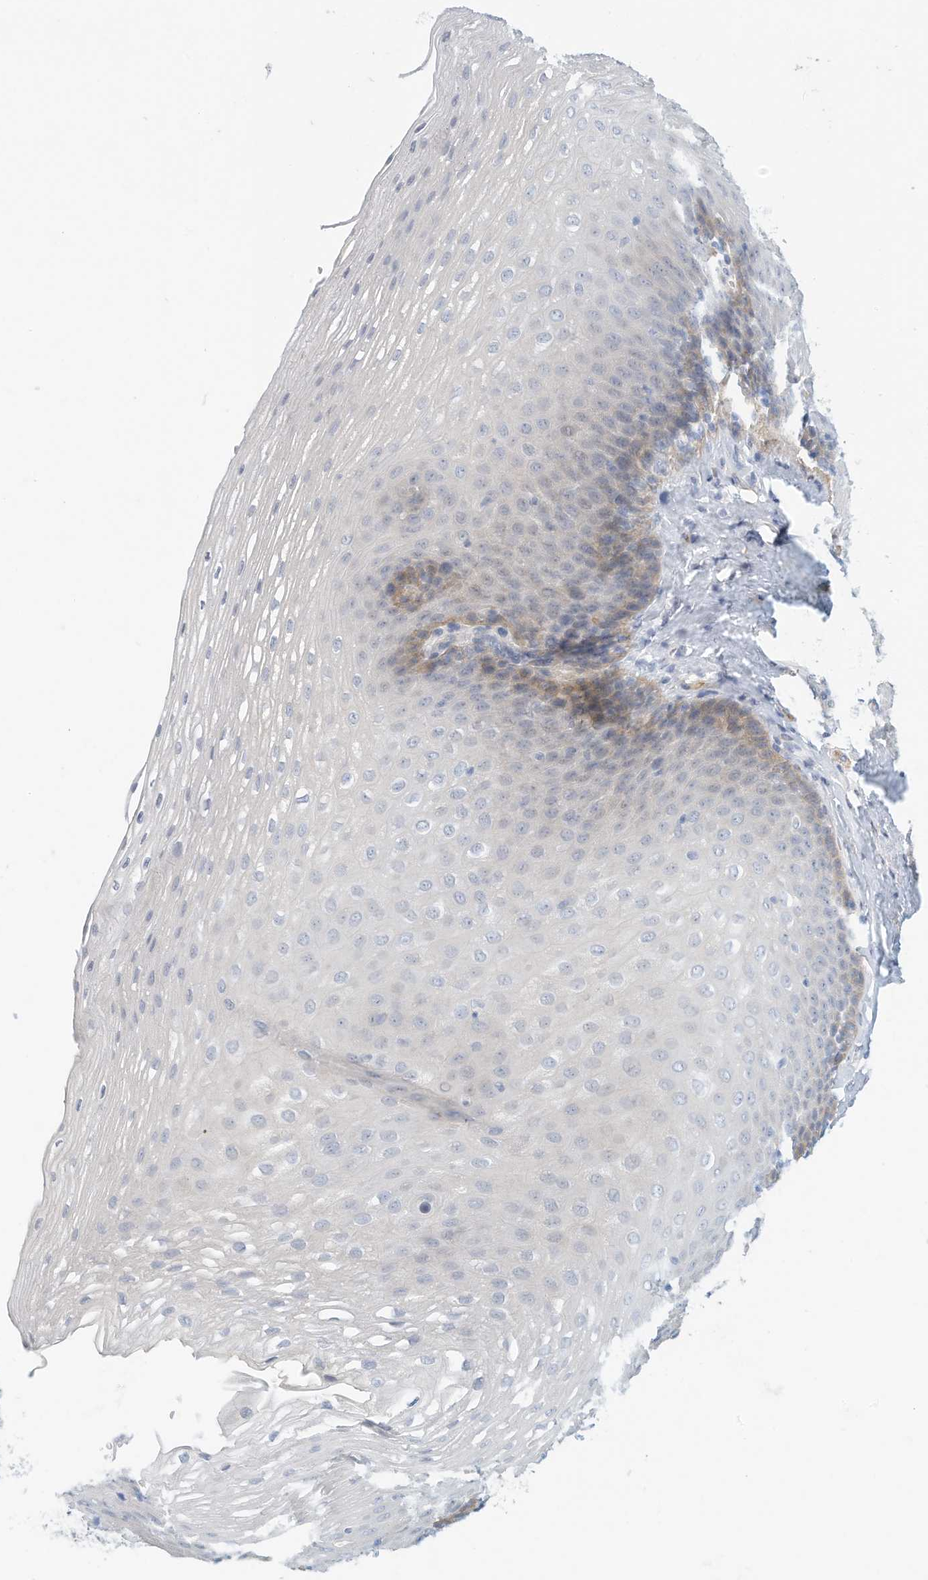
{"staining": {"intensity": "weak", "quantity": "<25%", "location": "cytoplasmic/membranous"}, "tissue": "esophagus", "cell_type": "Squamous epithelial cells", "image_type": "normal", "snomed": [{"axis": "morphology", "description": "Normal tissue, NOS"}, {"axis": "topography", "description": "Esophagus"}], "caption": "Histopathology image shows no significant protein staining in squamous epithelial cells of benign esophagus. (Brightfield microscopy of DAB immunohistochemistry (IHC) at high magnification).", "gene": "ARHGAP28", "patient": {"sex": "female", "age": 66}}